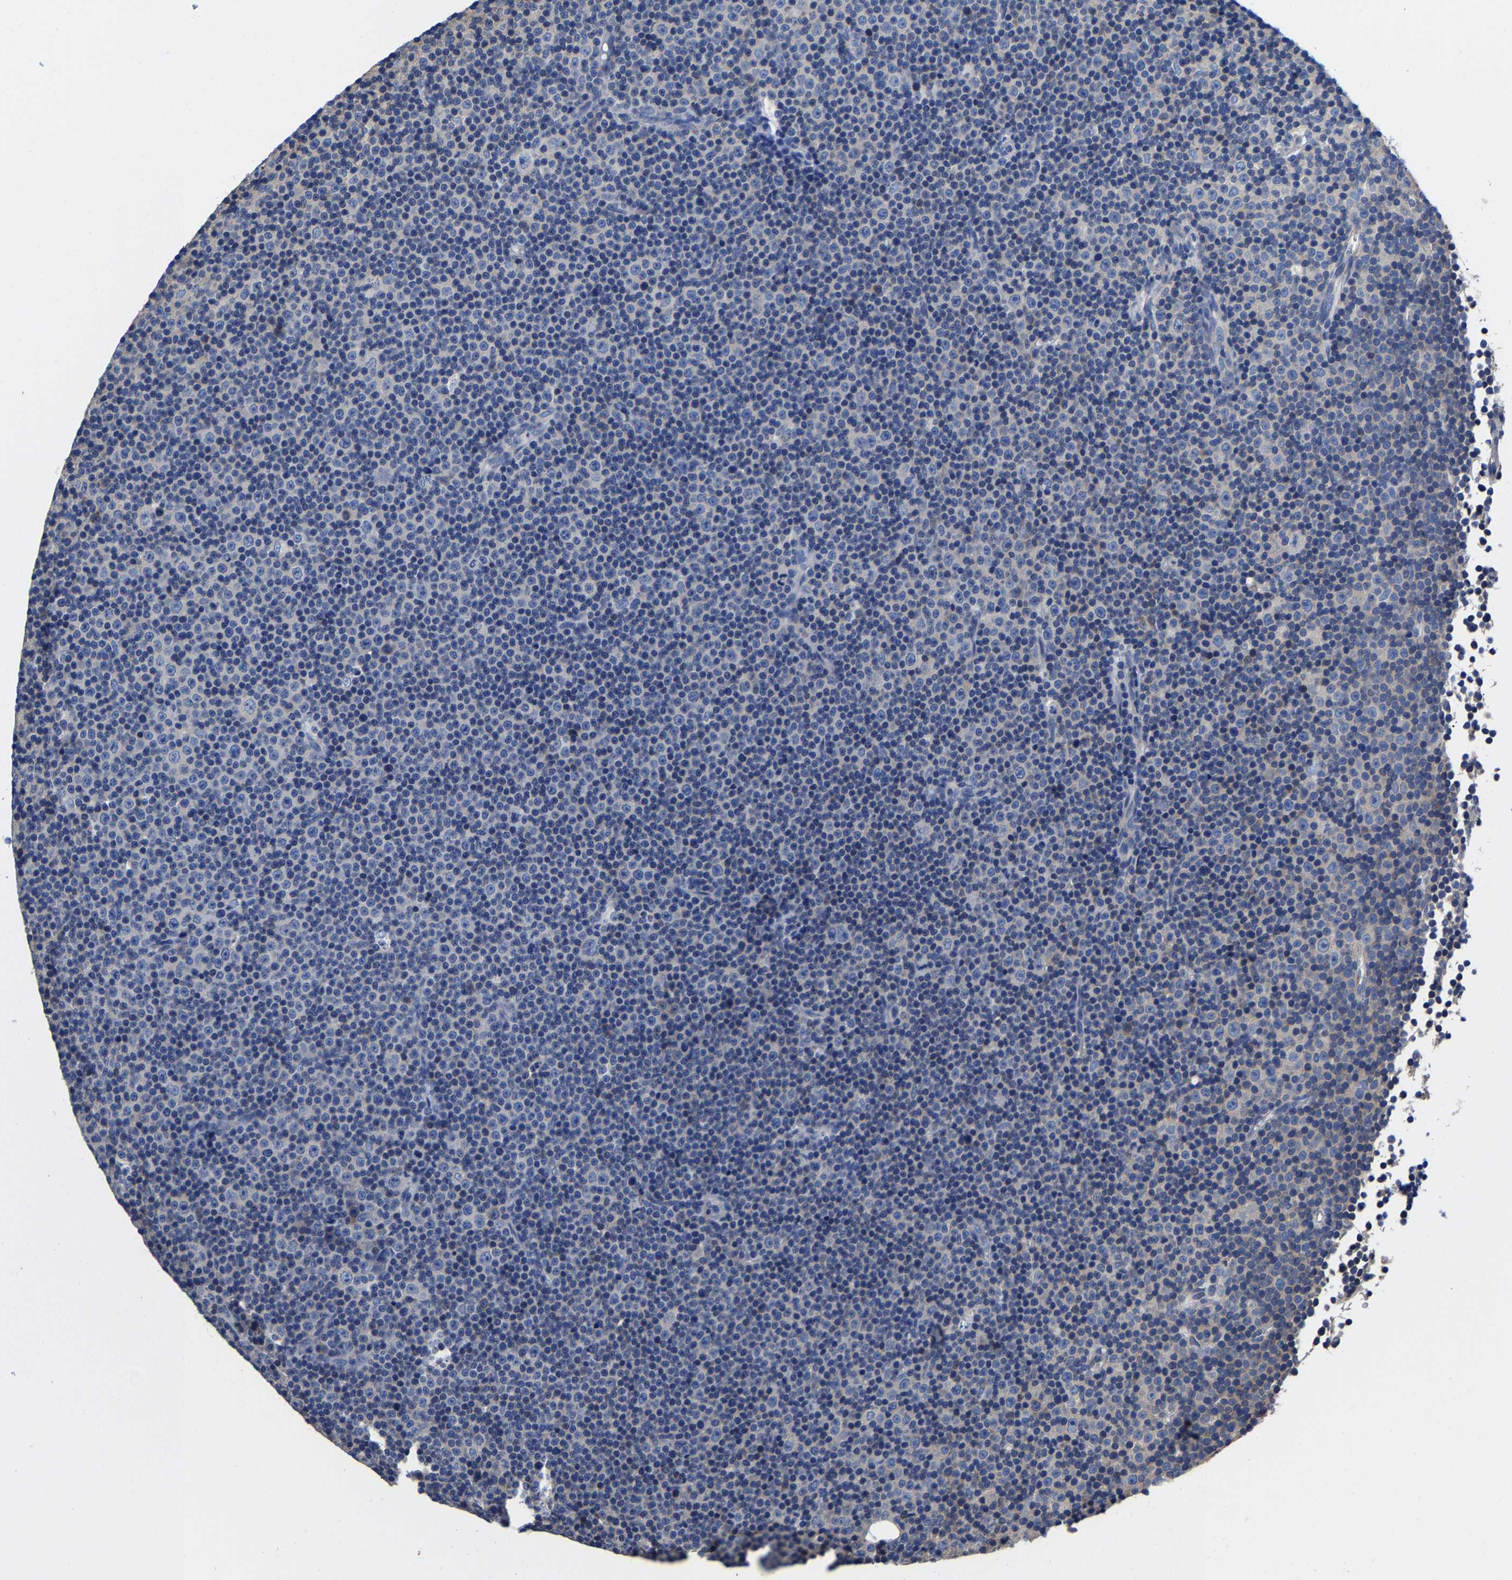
{"staining": {"intensity": "negative", "quantity": "none", "location": "none"}, "tissue": "lymphoma", "cell_type": "Tumor cells", "image_type": "cancer", "snomed": [{"axis": "morphology", "description": "Malignant lymphoma, non-Hodgkin's type, Low grade"}, {"axis": "topography", "description": "Lymph node"}], "caption": "High power microscopy micrograph of an immunohistochemistry (IHC) micrograph of lymphoma, revealing no significant expression in tumor cells. (DAB (3,3'-diaminobenzidine) immunohistochemistry (IHC) with hematoxylin counter stain).", "gene": "SRPK2", "patient": {"sex": "female", "age": 67}}